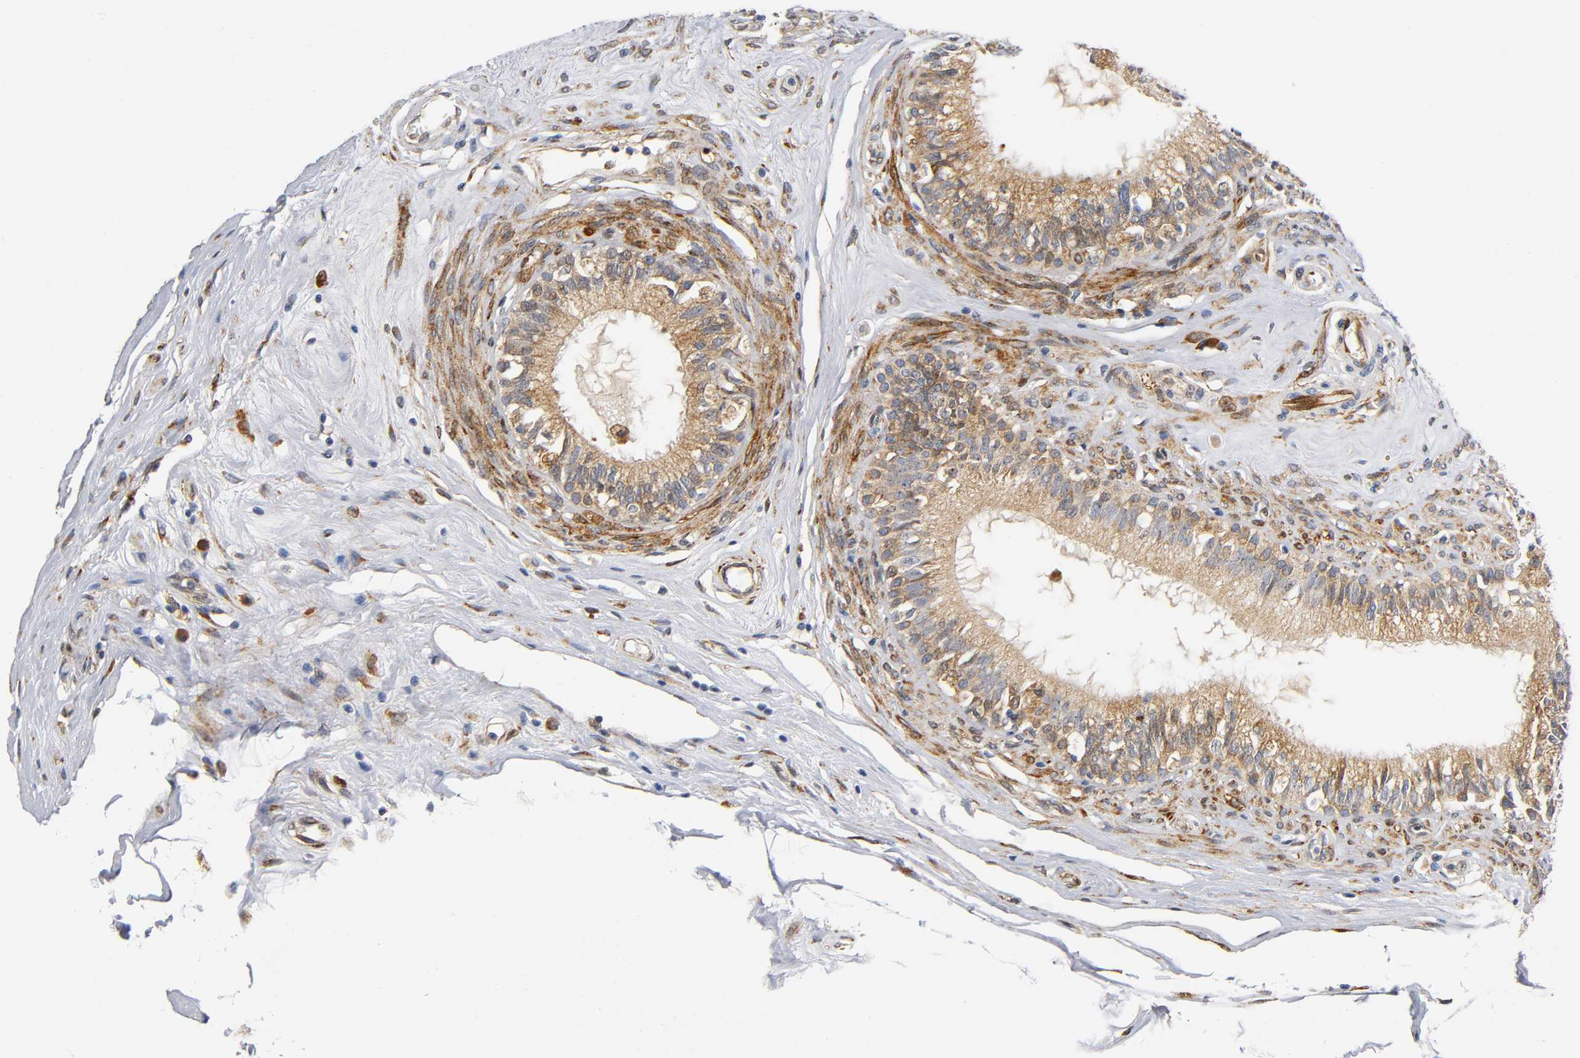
{"staining": {"intensity": "moderate", "quantity": ">75%", "location": "cytoplasmic/membranous"}, "tissue": "epididymis", "cell_type": "Glandular cells", "image_type": "normal", "snomed": [{"axis": "morphology", "description": "Normal tissue, NOS"}, {"axis": "morphology", "description": "Inflammation, NOS"}, {"axis": "topography", "description": "Epididymis"}], "caption": "High-magnification brightfield microscopy of benign epididymis stained with DAB (3,3'-diaminobenzidine) (brown) and counterstained with hematoxylin (blue). glandular cells exhibit moderate cytoplasmic/membranous staining is seen in about>75% of cells. The protein of interest is stained brown, and the nuclei are stained in blue (DAB (3,3'-diaminobenzidine) IHC with brightfield microscopy, high magnification).", "gene": "SOS2", "patient": {"sex": "male", "age": 84}}